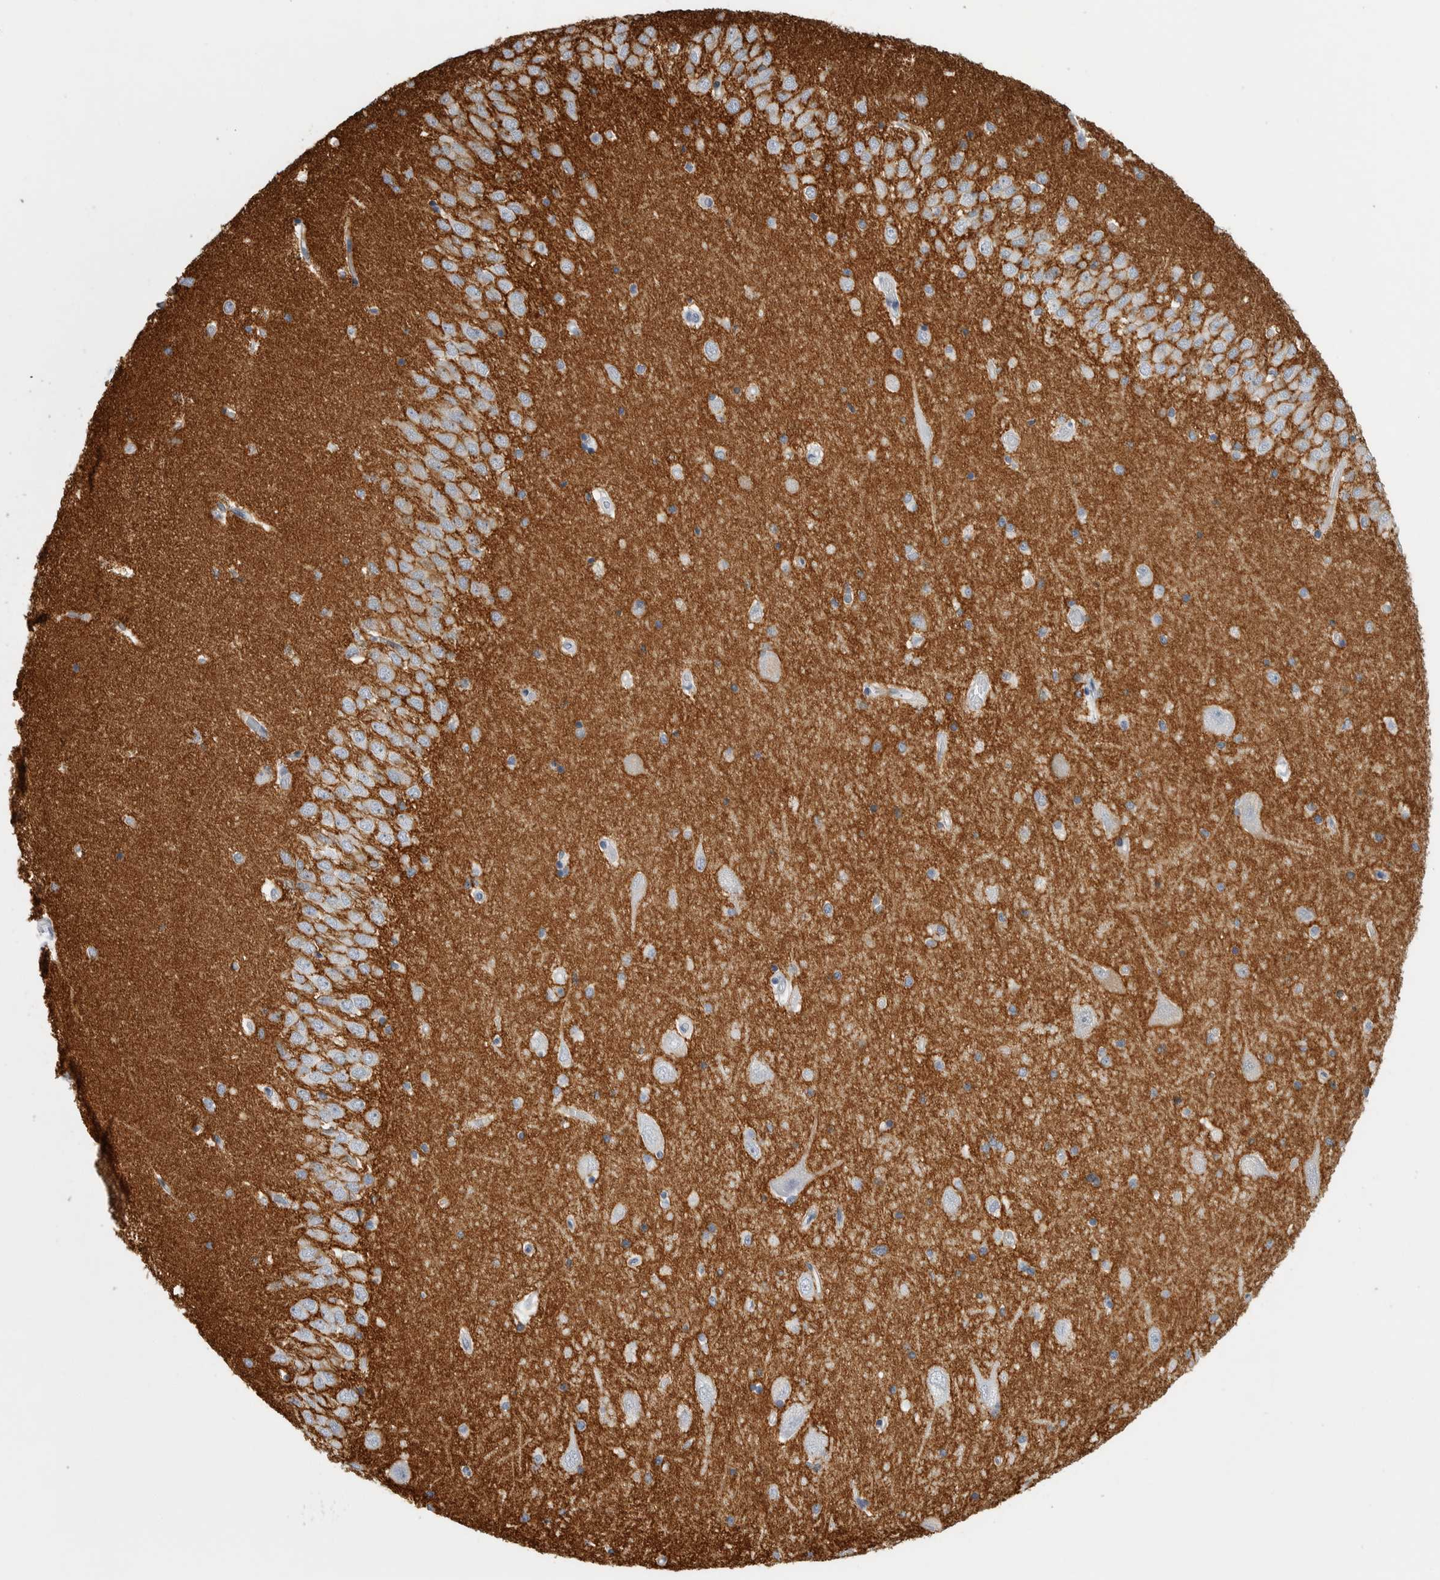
{"staining": {"intensity": "negative", "quantity": "none", "location": "none"}, "tissue": "hippocampus", "cell_type": "Glial cells", "image_type": "normal", "snomed": [{"axis": "morphology", "description": "Normal tissue, NOS"}, {"axis": "topography", "description": "Hippocampus"}], "caption": "Immunohistochemistry (IHC) of benign hippocampus demonstrates no expression in glial cells.", "gene": "TNR", "patient": {"sex": "male", "age": 45}}